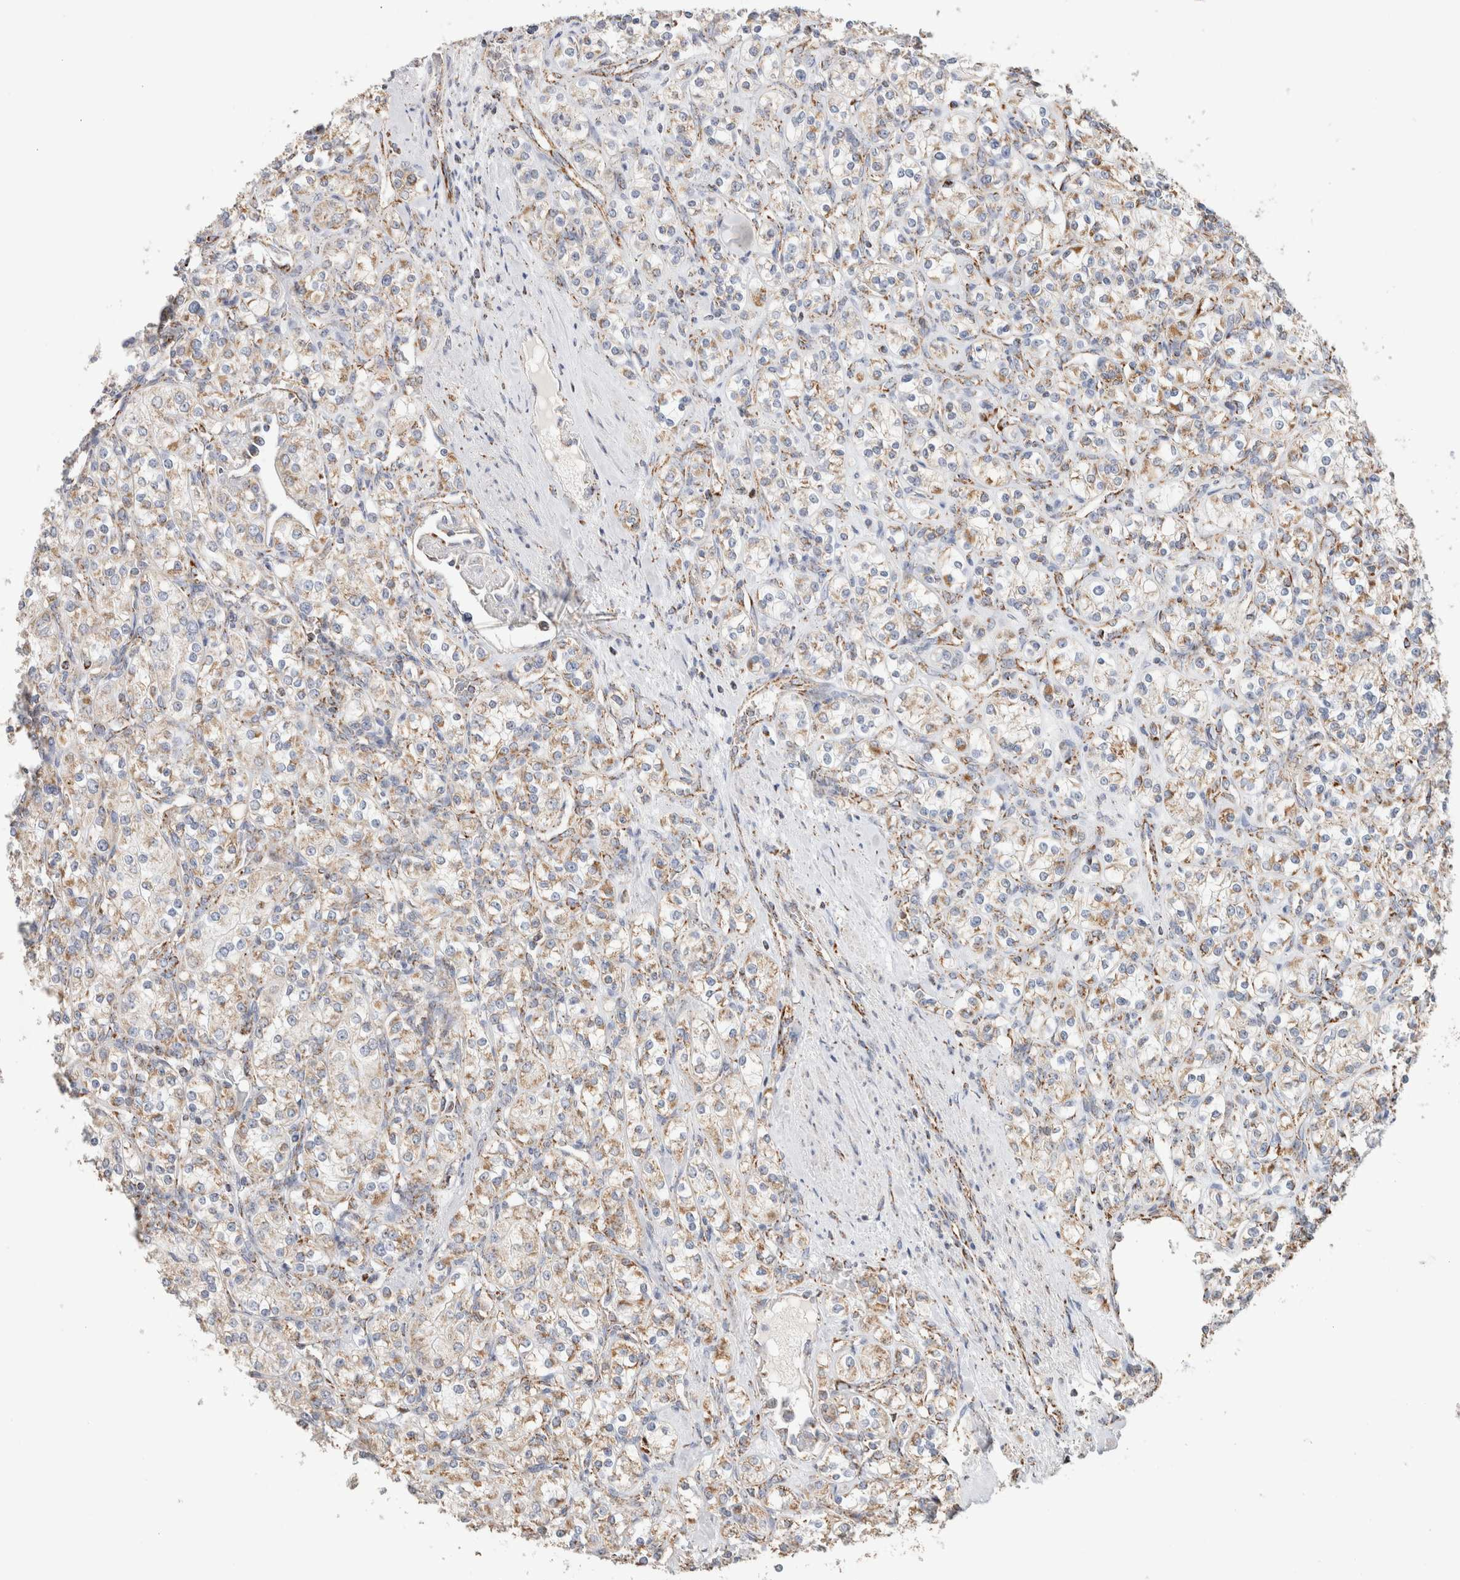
{"staining": {"intensity": "weak", "quantity": "25%-75%", "location": "cytoplasmic/membranous"}, "tissue": "renal cancer", "cell_type": "Tumor cells", "image_type": "cancer", "snomed": [{"axis": "morphology", "description": "Adenocarcinoma, NOS"}, {"axis": "topography", "description": "Kidney"}], "caption": "This is an image of immunohistochemistry (IHC) staining of renal adenocarcinoma, which shows weak staining in the cytoplasmic/membranous of tumor cells.", "gene": "C1QBP", "patient": {"sex": "male", "age": 77}}